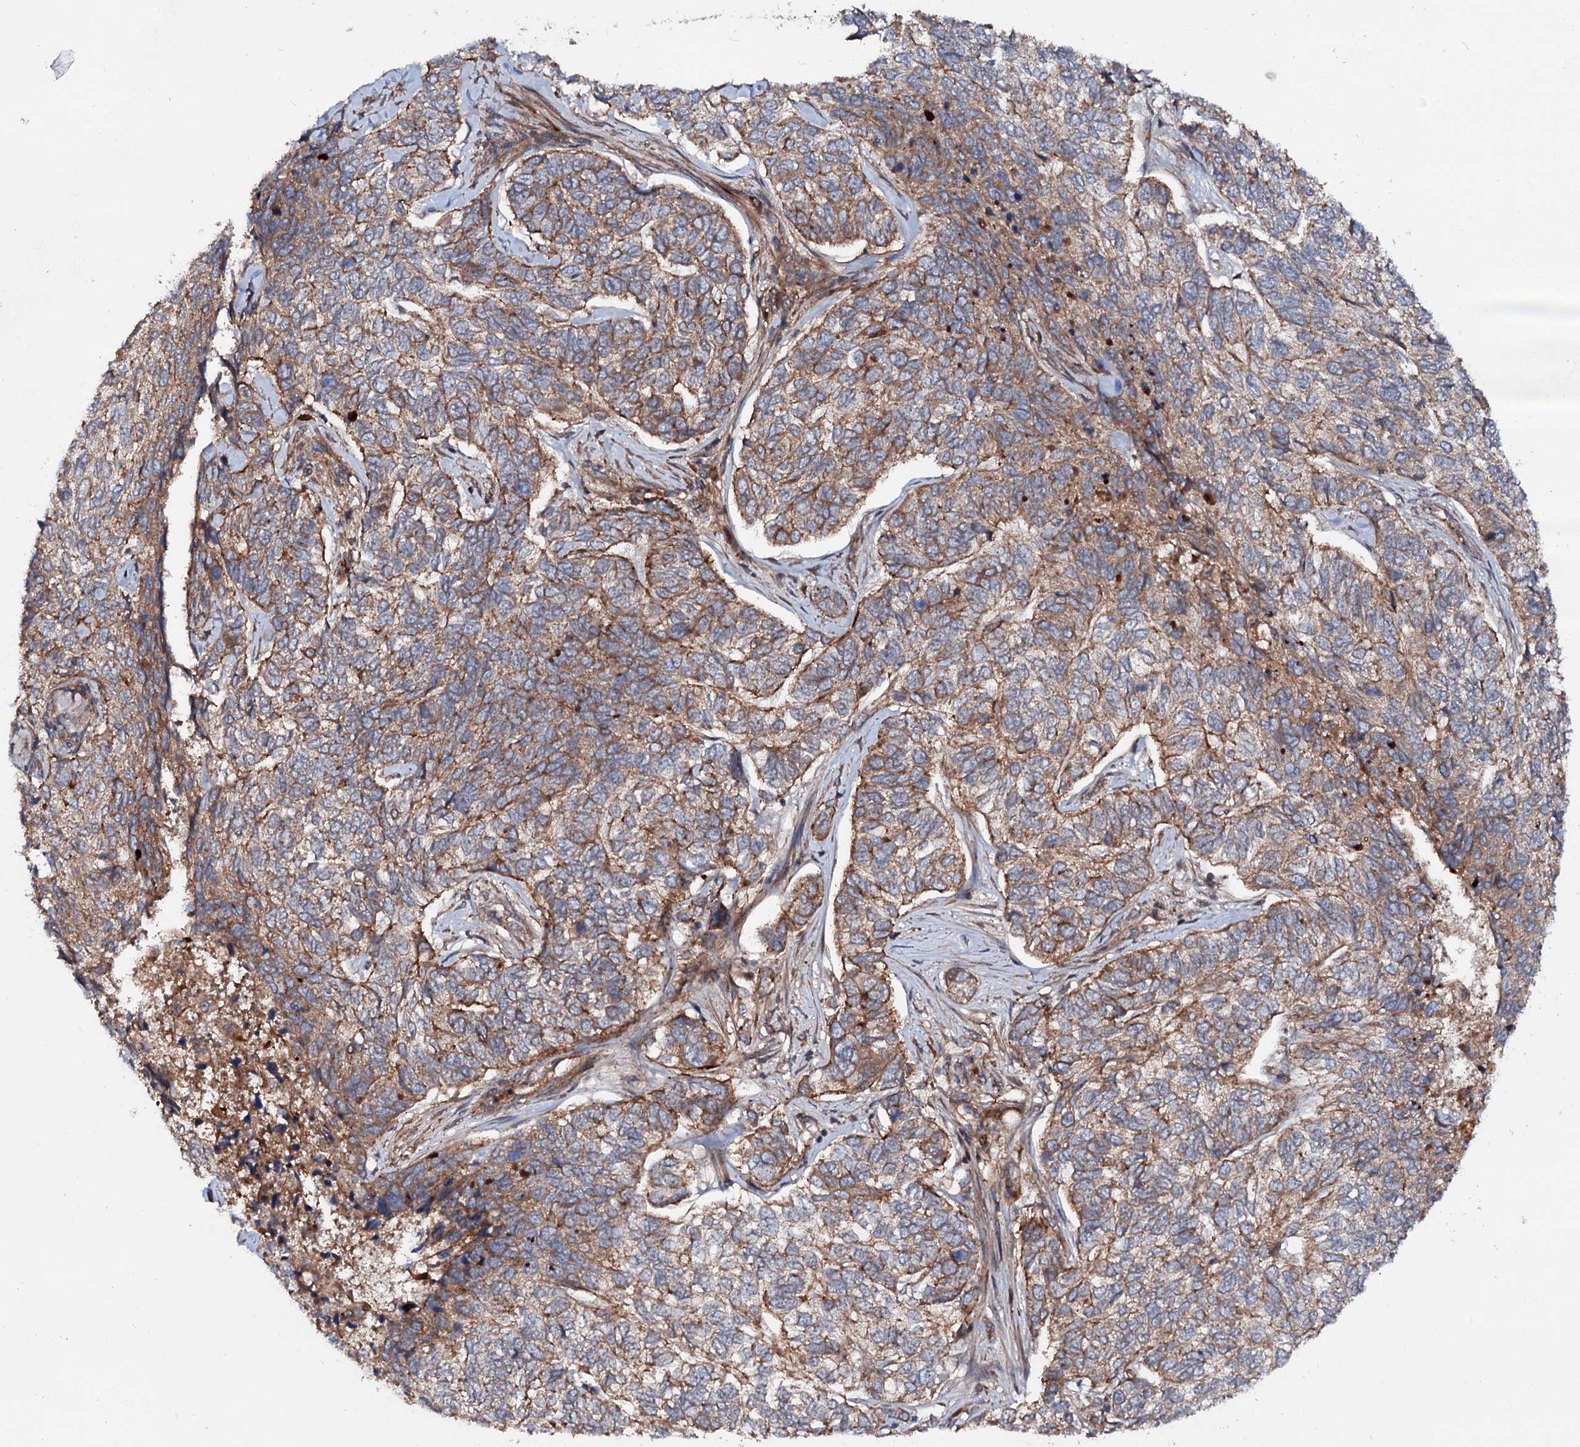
{"staining": {"intensity": "moderate", "quantity": ">75%", "location": "cytoplasmic/membranous"}, "tissue": "skin cancer", "cell_type": "Tumor cells", "image_type": "cancer", "snomed": [{"axis": "morphology", "description": "Basal cell carcinoma"}, {"axis": "topography", "description": "Skin"}], "caption": "Skin cancer (basal cell carcinoma) stained with IHC shows moderate cytoplasmic/membranous expression in about >75% of tumor cells. Nuclei are stained in blue.", "gene": "ADGRG4", "patient": {"sex": "female", "age": 65}}